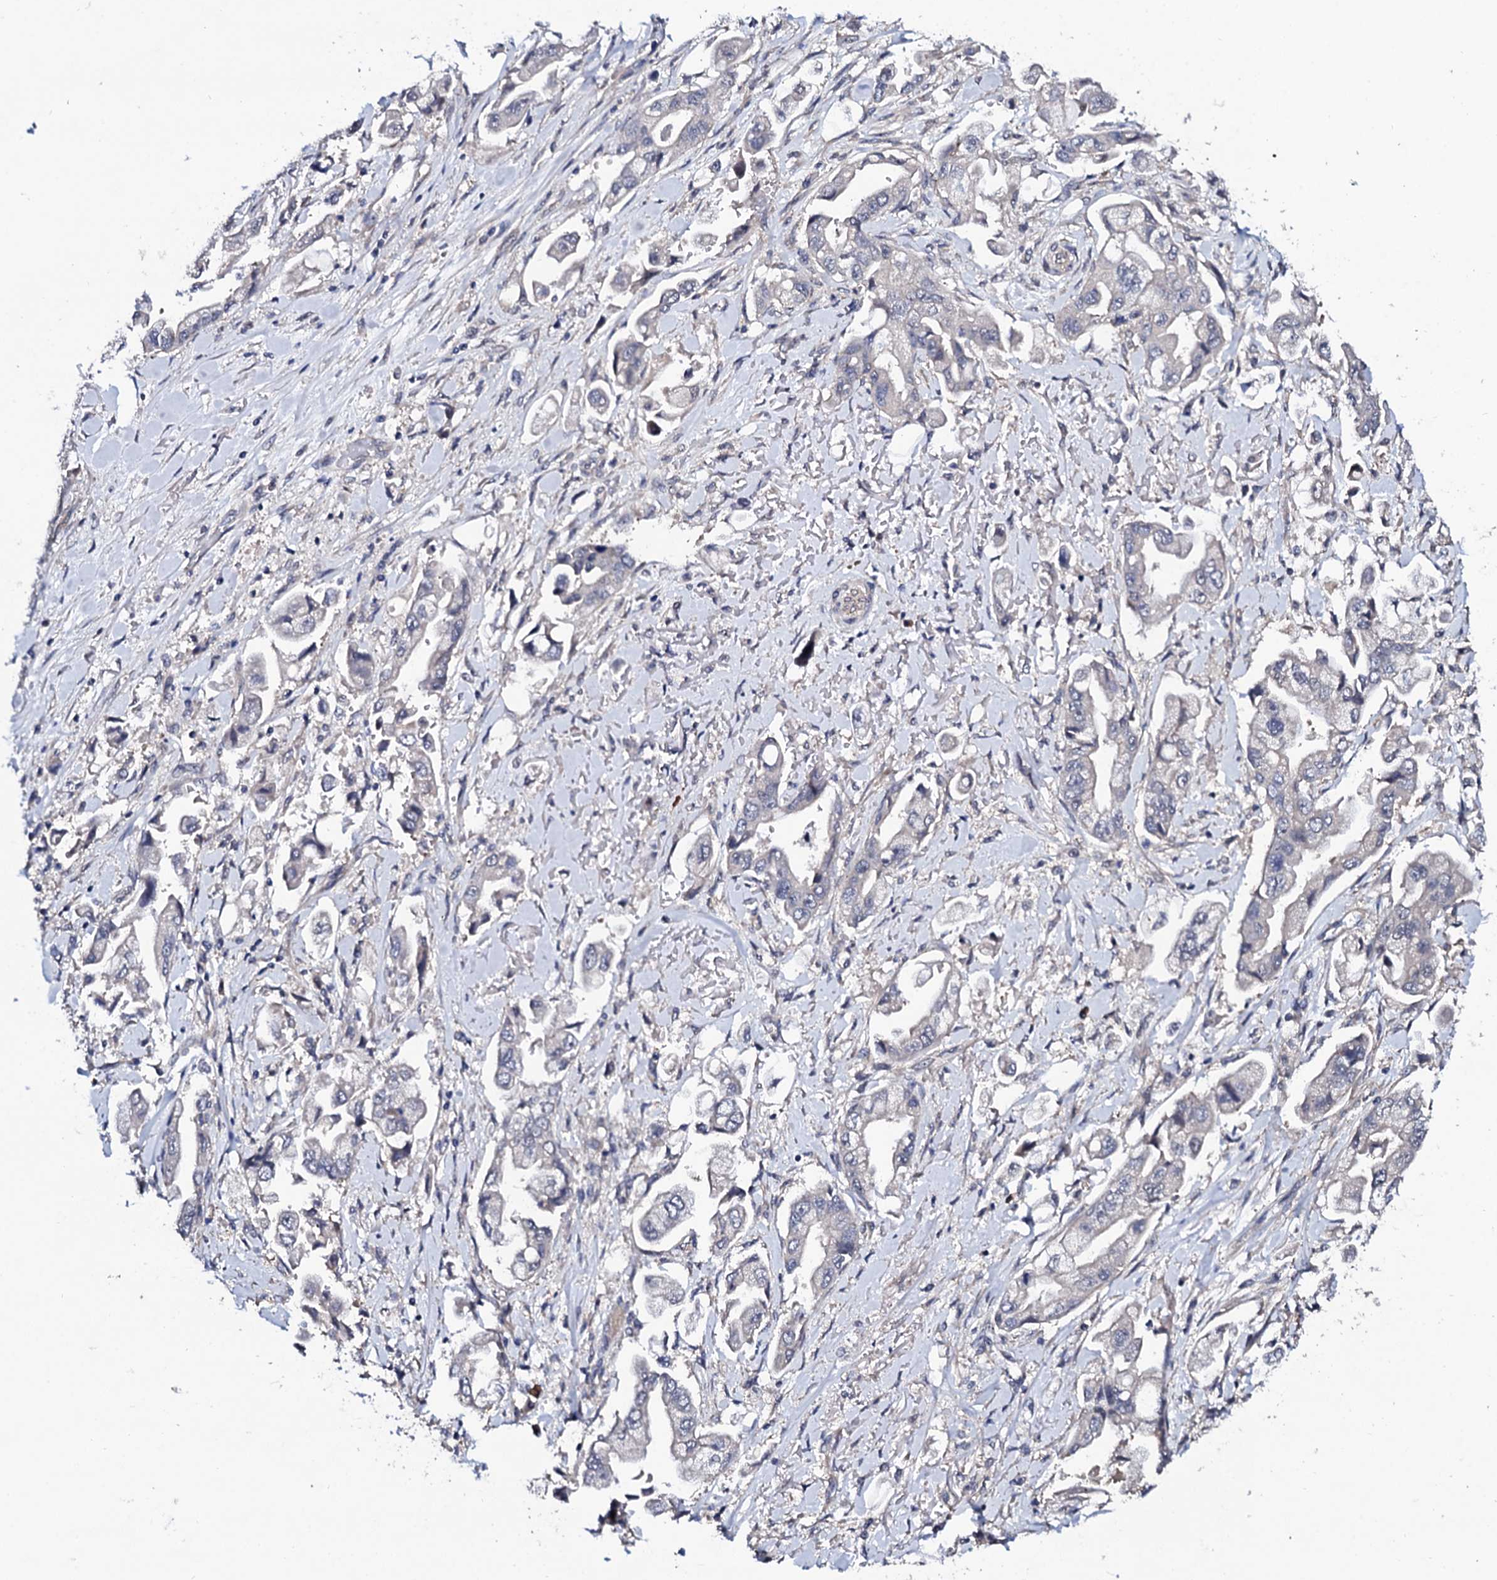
{"staining": {"intensity": "negative", "quantity": "none", "location": "none"}, "tissue": "stomach cancer", "cell_type": "Tumor cells", "image_type": "cancer", "snomed": [{"axis": "morphology", "description": "Adenocarcinoma, NOS"}, {"axis": "topography", "description": "Stomach"}], "caption": "This is an immunohistochemistry (IHC) micrograph of stomach cancer. There is no expression in tumor cells.", "gene": "IP6K1", "patient": {"sex": "male", "age": 62}}